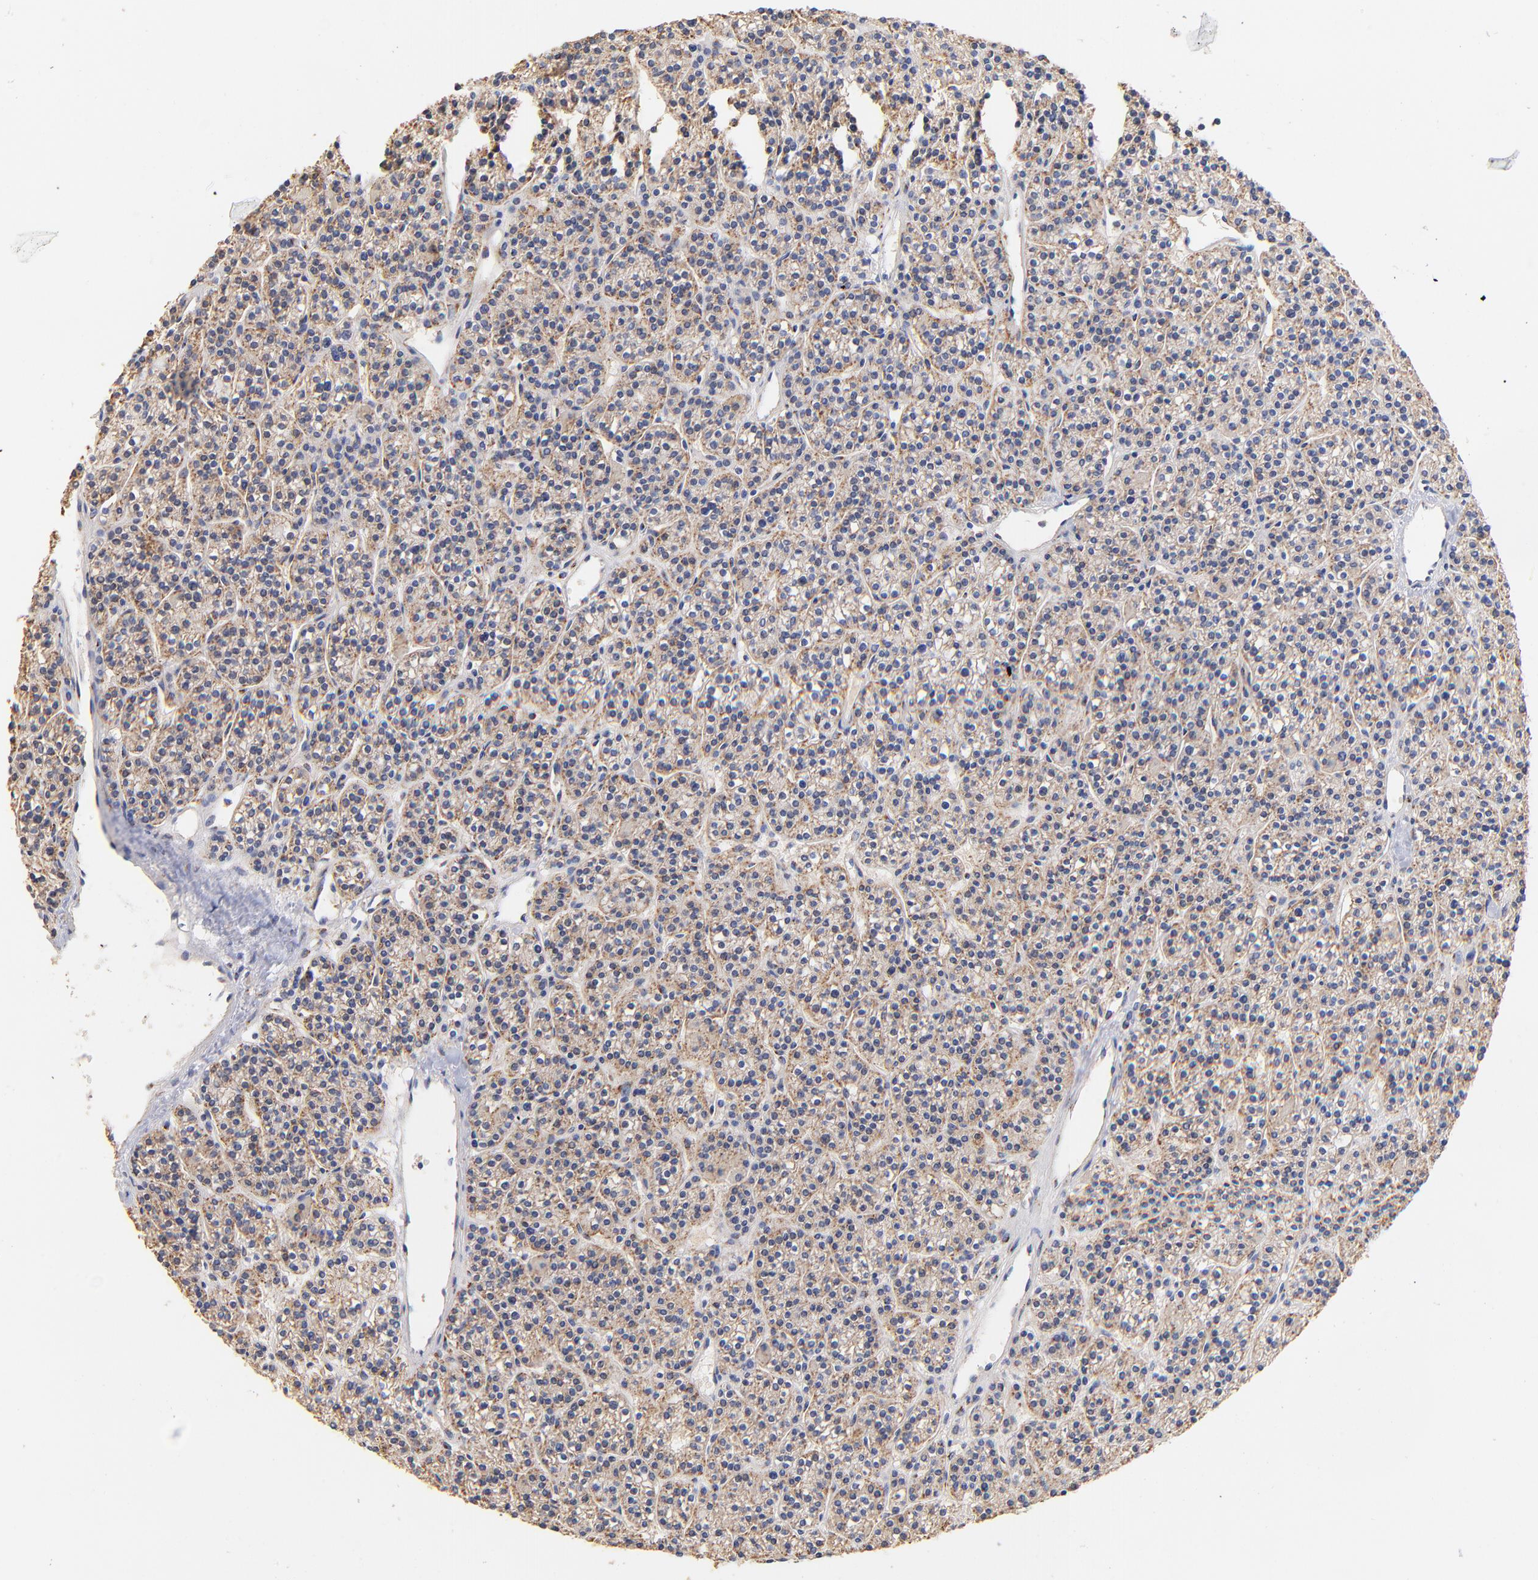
{"staining": {"intensity": "weak", "quantity": ">75%", "location": "cytoplasmic/membranous"}, "tissue": "parathyroid gland", "cell_type": "Glandular cells", "image_type": "normal", "snomed": [{"axis": "morphology", "description": "Normal tissue, NOS"}, {"axis": "topography", "description": "Parathyroid gland"}], "caption": "DAB (3,3'-diaminobenzidine) immunohistochemical staining of normal human parathyroid gland shows weak cytoplasmic/membranous protein expression in approximately >75% of glandular cells.", "gene": "FMNL3", "patient": {"sex": "female", "age": 50}}